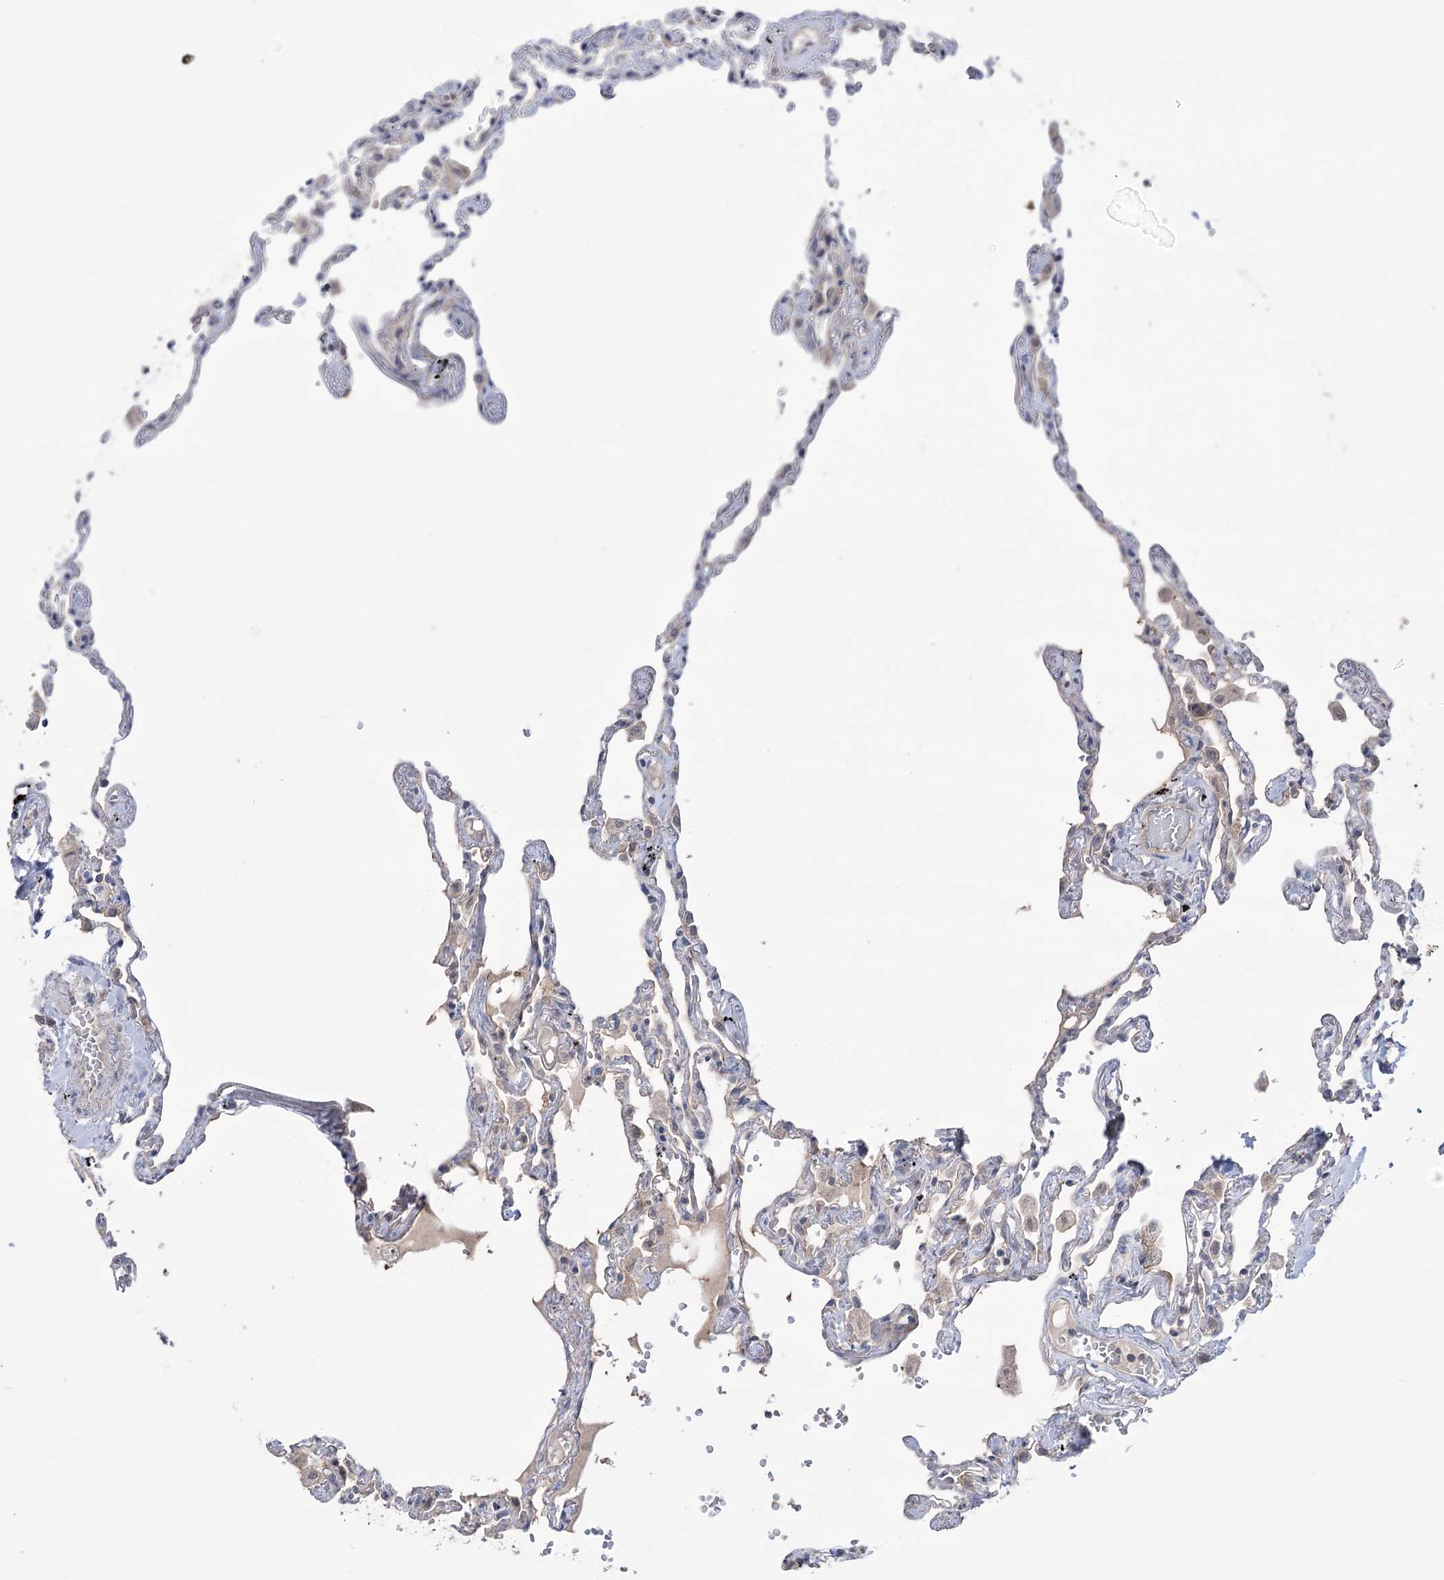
{"staining": {"intensity": "weak", "quantity": "25%-75%", "location": "cytoplasmic/membranous"}, "tissue": "lung", "cell_type": "Alveolar cells", "image_type": "normal", "snomed": [{"axis": "morphology", "description": "Normal tissue, NOS"}, {"axis": "topography", "description": "Lung"}], "caption": "Weak cytoplasmic/membranous staining for a protein is identified in approximately 25%-75% of alveolar cells of unremarkable lung using immunohistochemistry.", "gene": "TRIM71", "patient": {"sex": "female", "age": 67}}